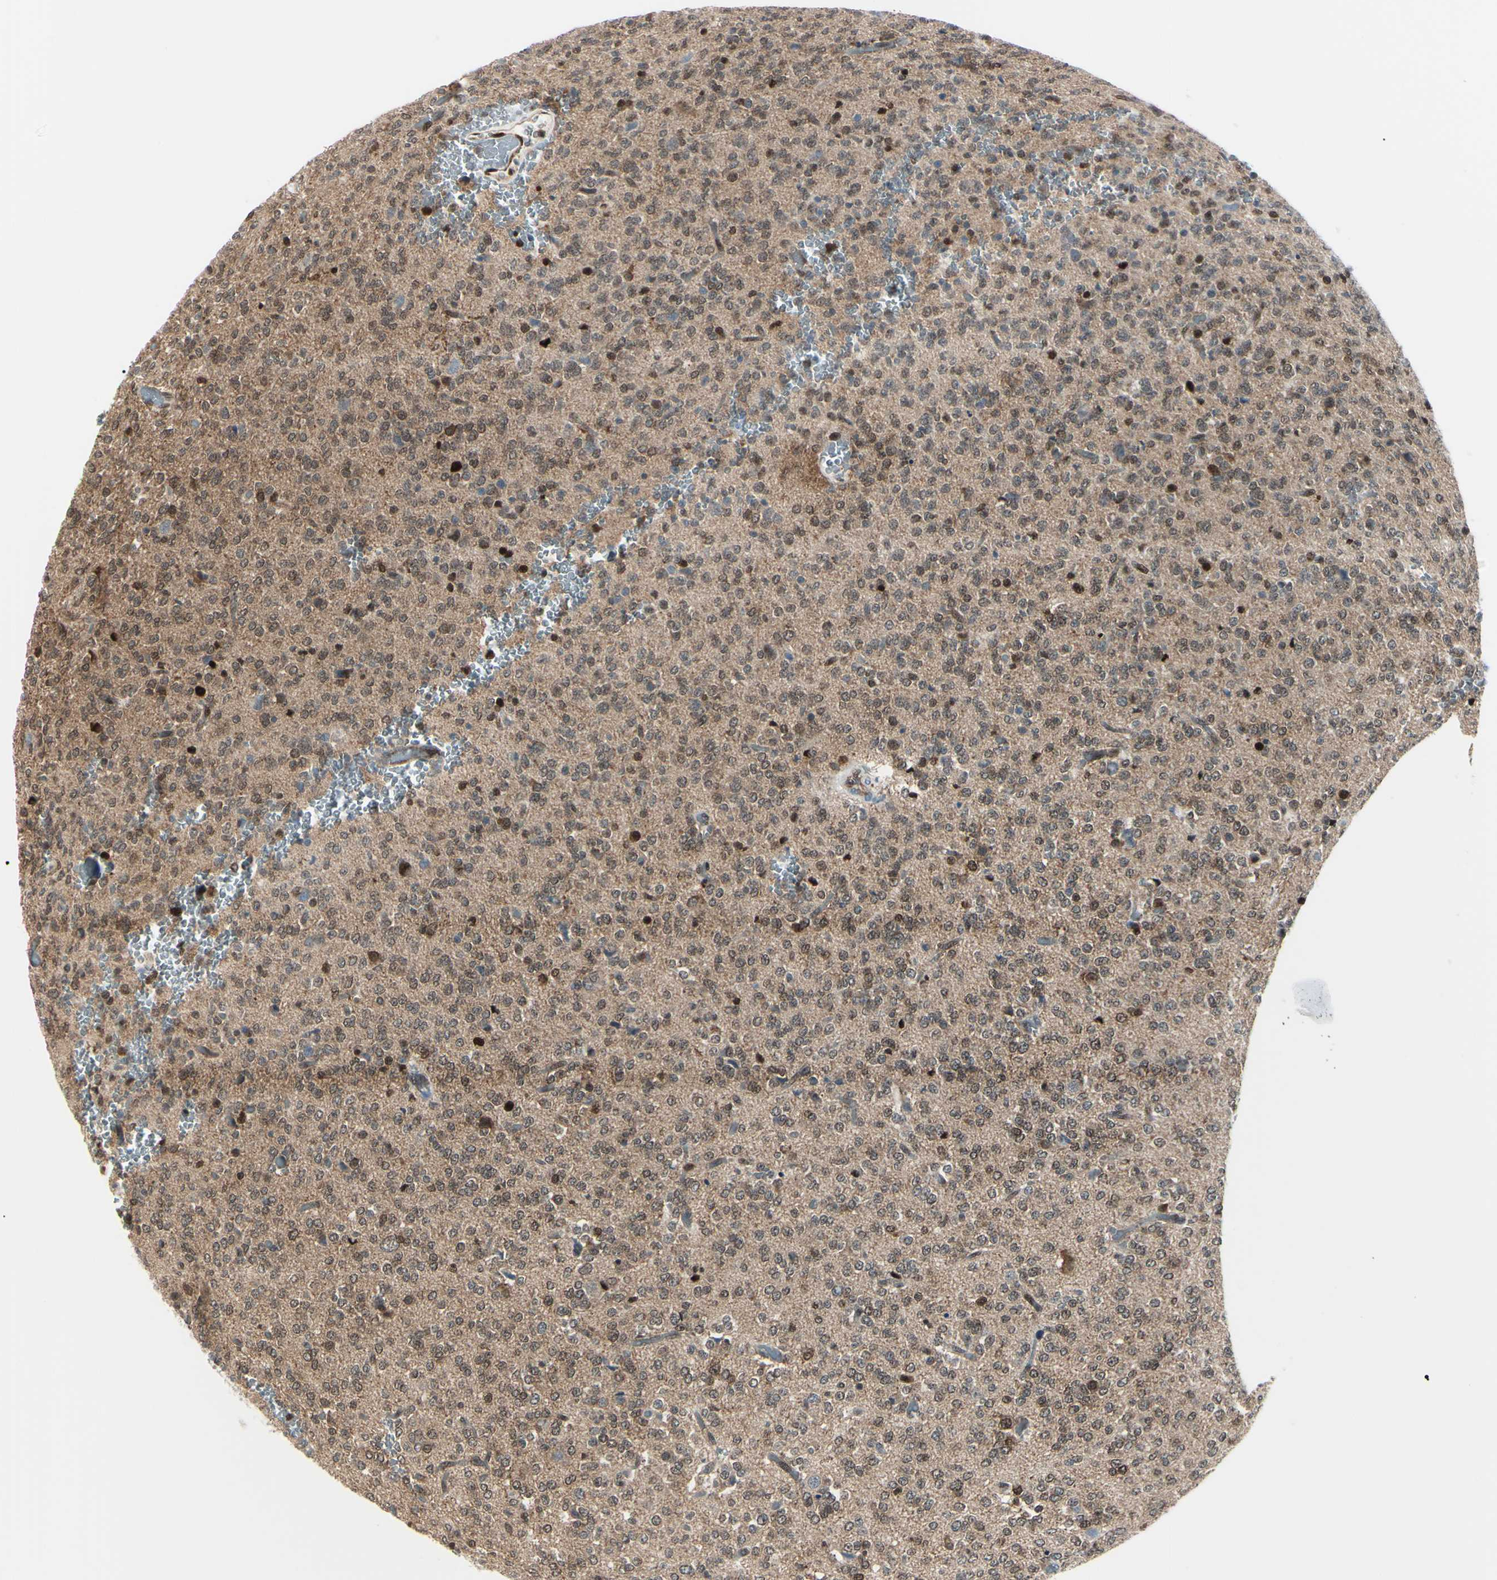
{"staining": {"intensity": "moderate", "quantity": "<25%", "location": "cytoplasmic/membranous,nuclear"}, "tissue": "glioma", "cell_type": "Tumor cells", "image_type": "cancer", "snomed": [{"axis": "morphology", "description": "Glioma, malignant, Low grade"}, {"axis": "topography", "description": "Brain"}], "caption": "IHC of glioma demonstrates low levels of moderate cytoplasmic/membranous and nuclear expression in about <25% of tumor cells.", "gene": "PGK1", "patient": {"sex": "male", "age": 38}}